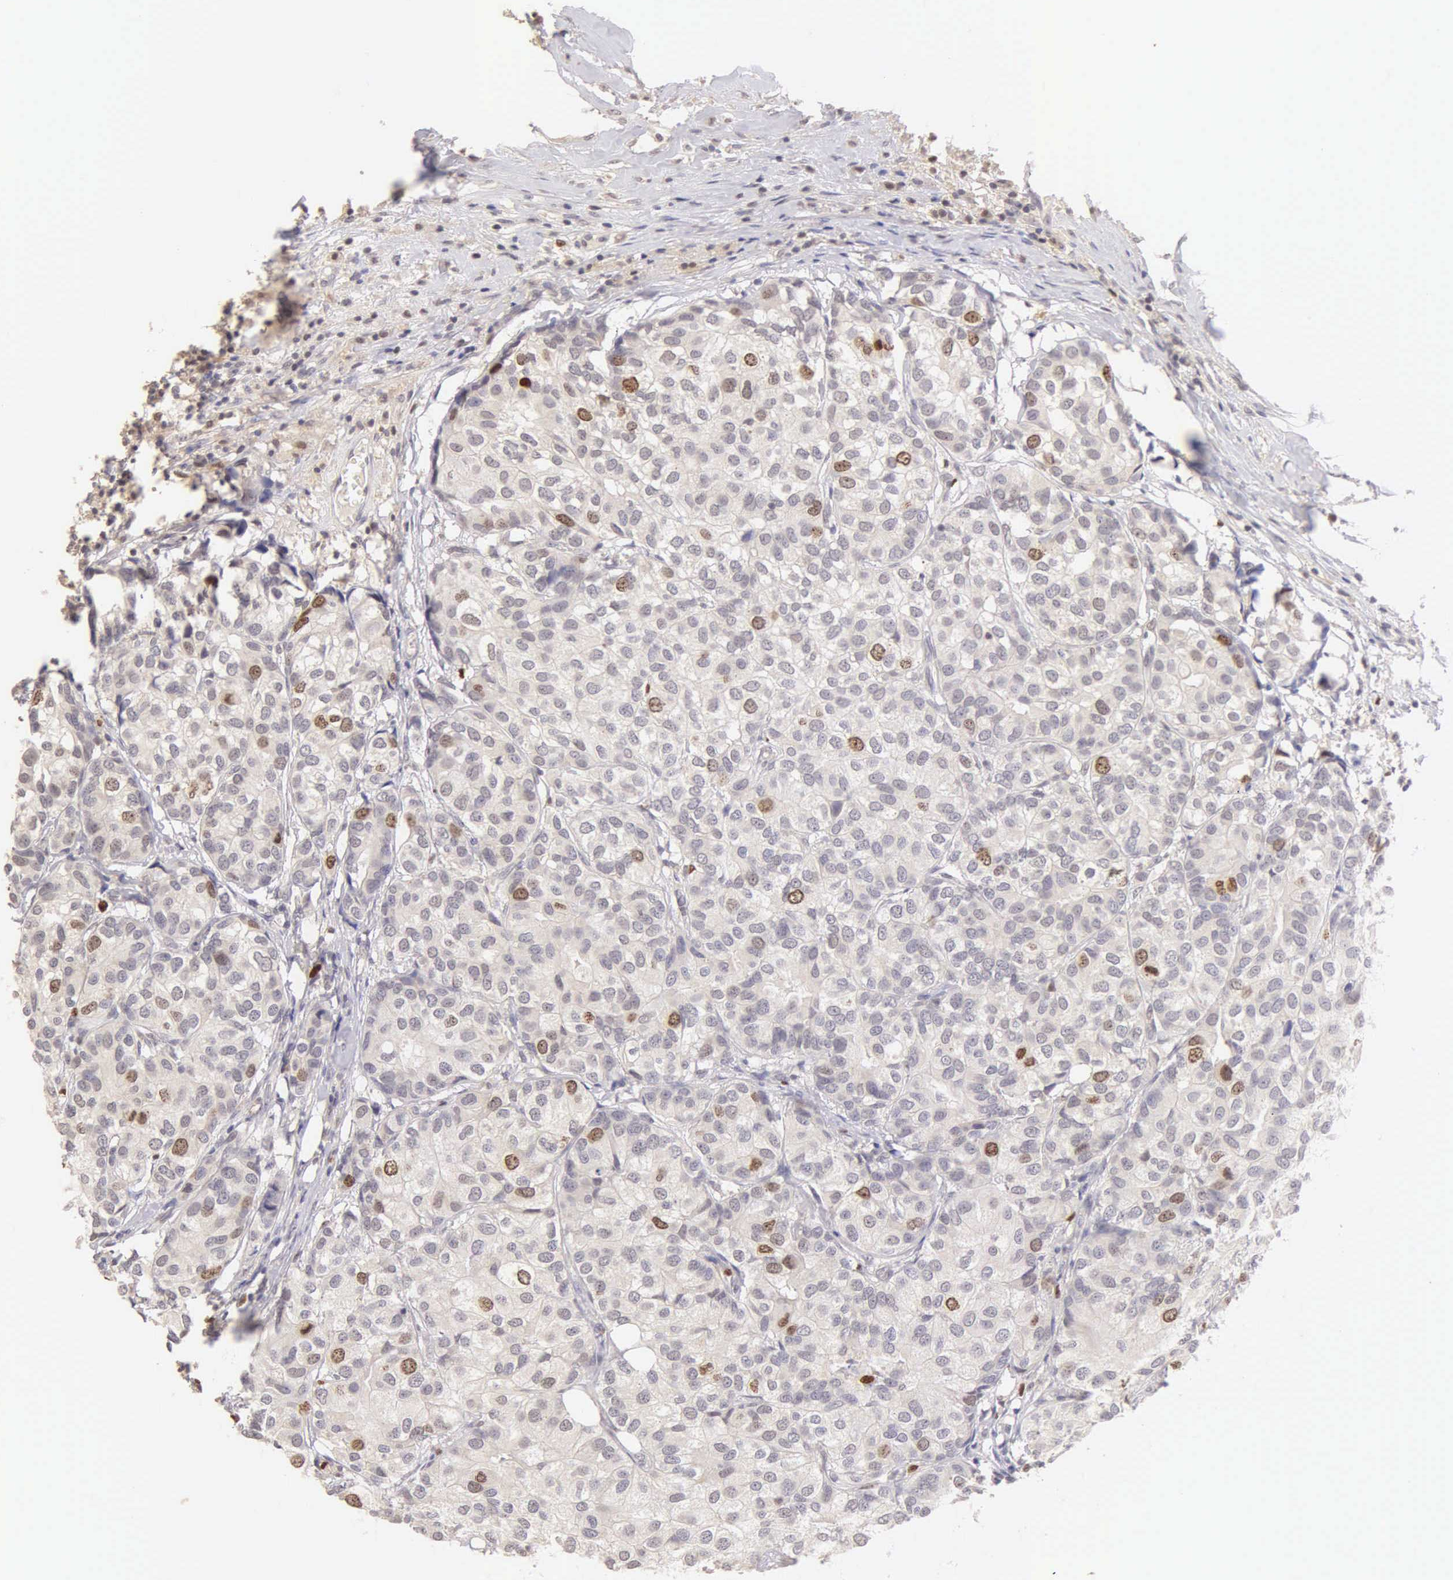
{"staining": {"intensity": "moderate", "quantity": "<25%", "location": "nuclear"}, "tissue": "breast cancer", "cell_type": "Tumor cells", "image_type": "cancer", "snomed": [{"axis": "morphology", "description": "Duct carcinoma"}, {"axis": "topography", "description": "Breast"}], "caption": "This is an image of immunohistochemistry staining of breast cancer (invasive ductal carcinoma), which shows moderate staining in the nuclear of tumor cells.", "gene": "MKI67", "patient": {"sex": "female", "age": 68}}